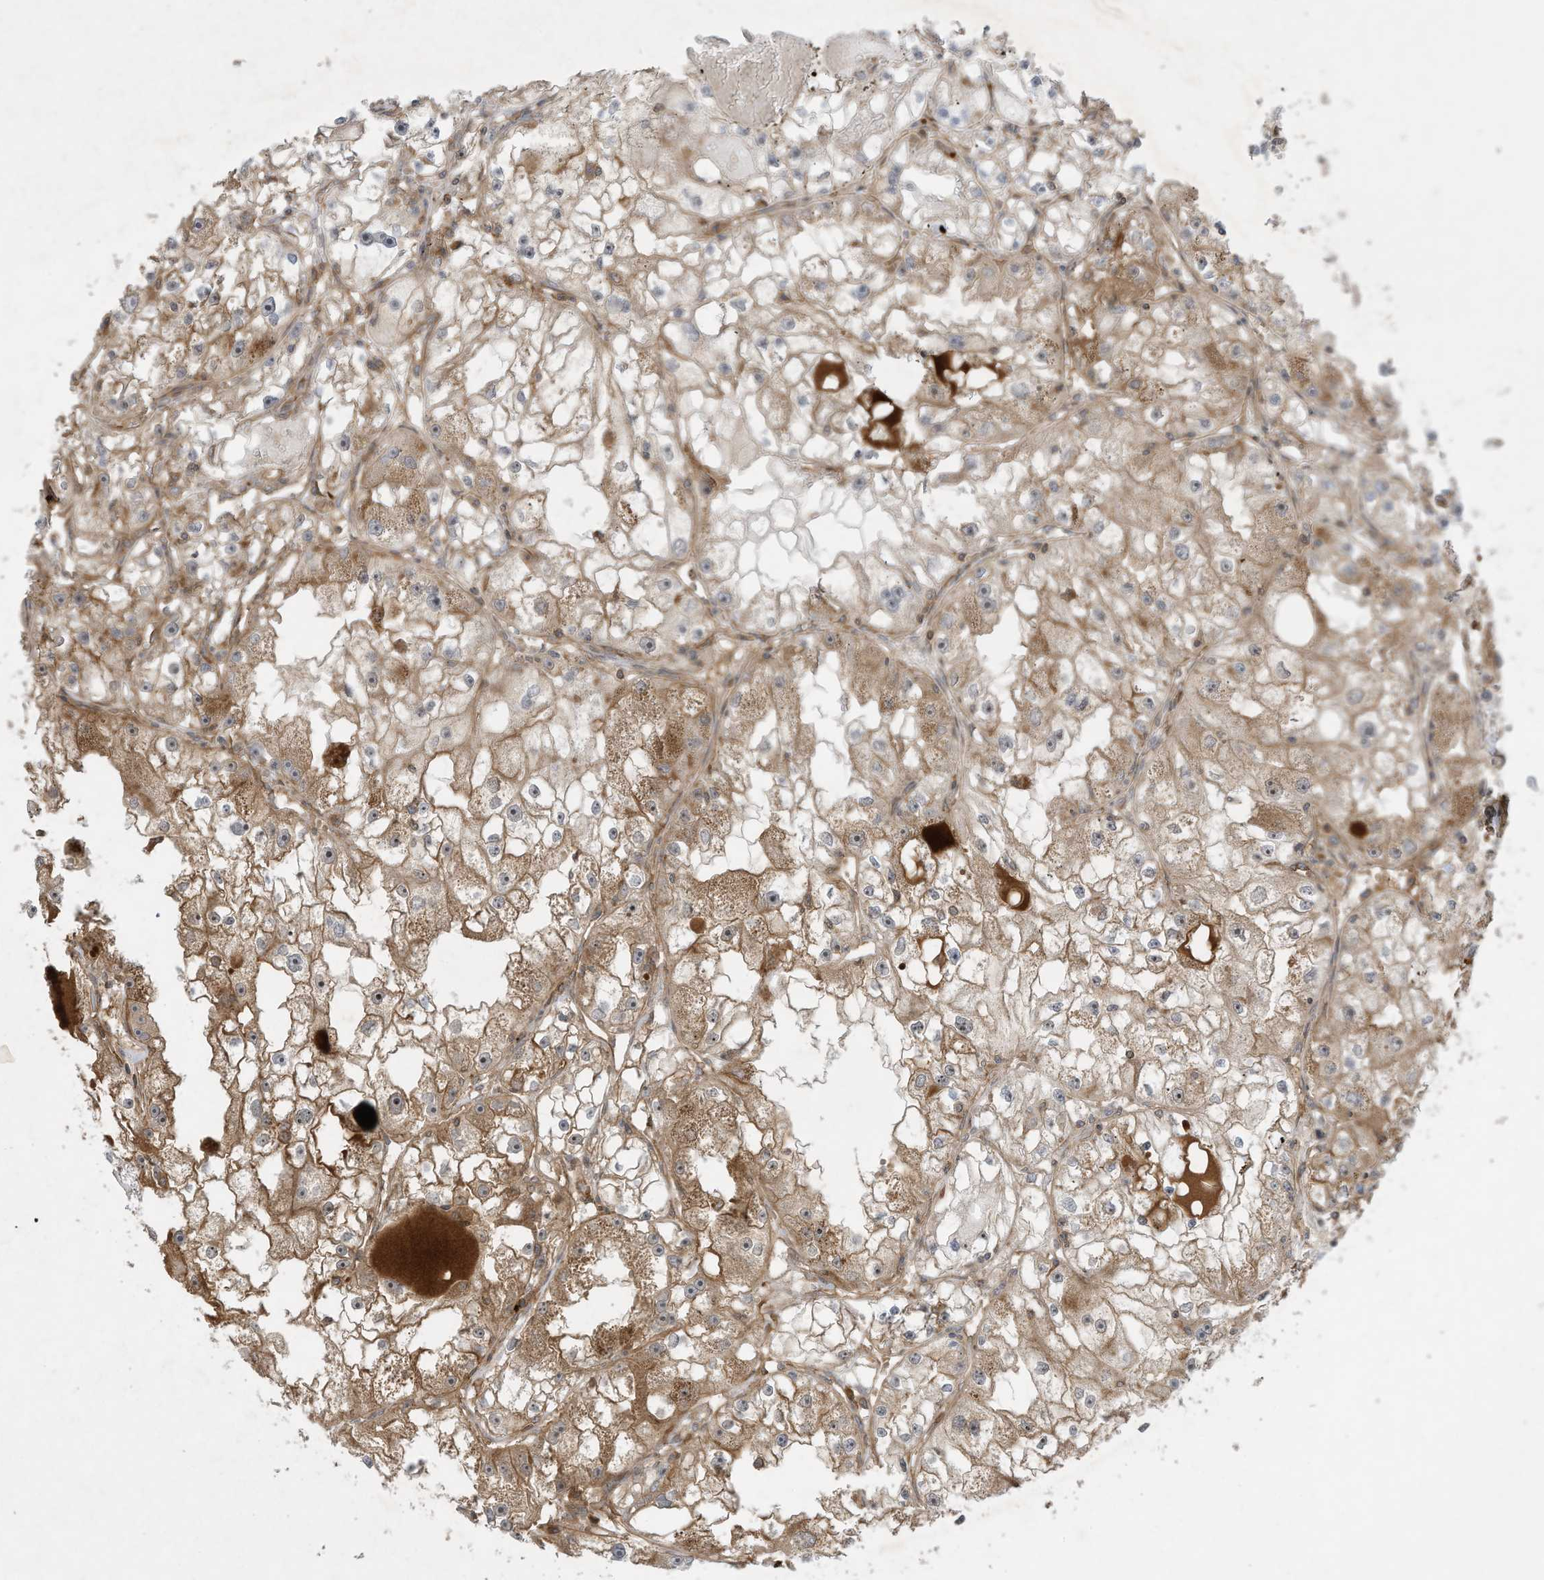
{"staining": {"intensity": "moderate", "quantity": "25%-75%", "location": "cytoplasmic/membranous"}, "tissue": "renal cancer", "cell_type": "Tumor cells", "image_type": "cancer", "snomed": [{"axis": "morphology", "description": "Adenocarcinoma, NOS"}, {"axis": "topography", "description": "Kidney"}], "caption": "Moderate cytoplasmic/membranous positivity for a protein is appreciated in approximately 25%-75% of tumor cells of renal cancer using immunohistochemistry (IHC).", "gene": "DDIT4", "patient": {"sex": "male", "age": 56}}